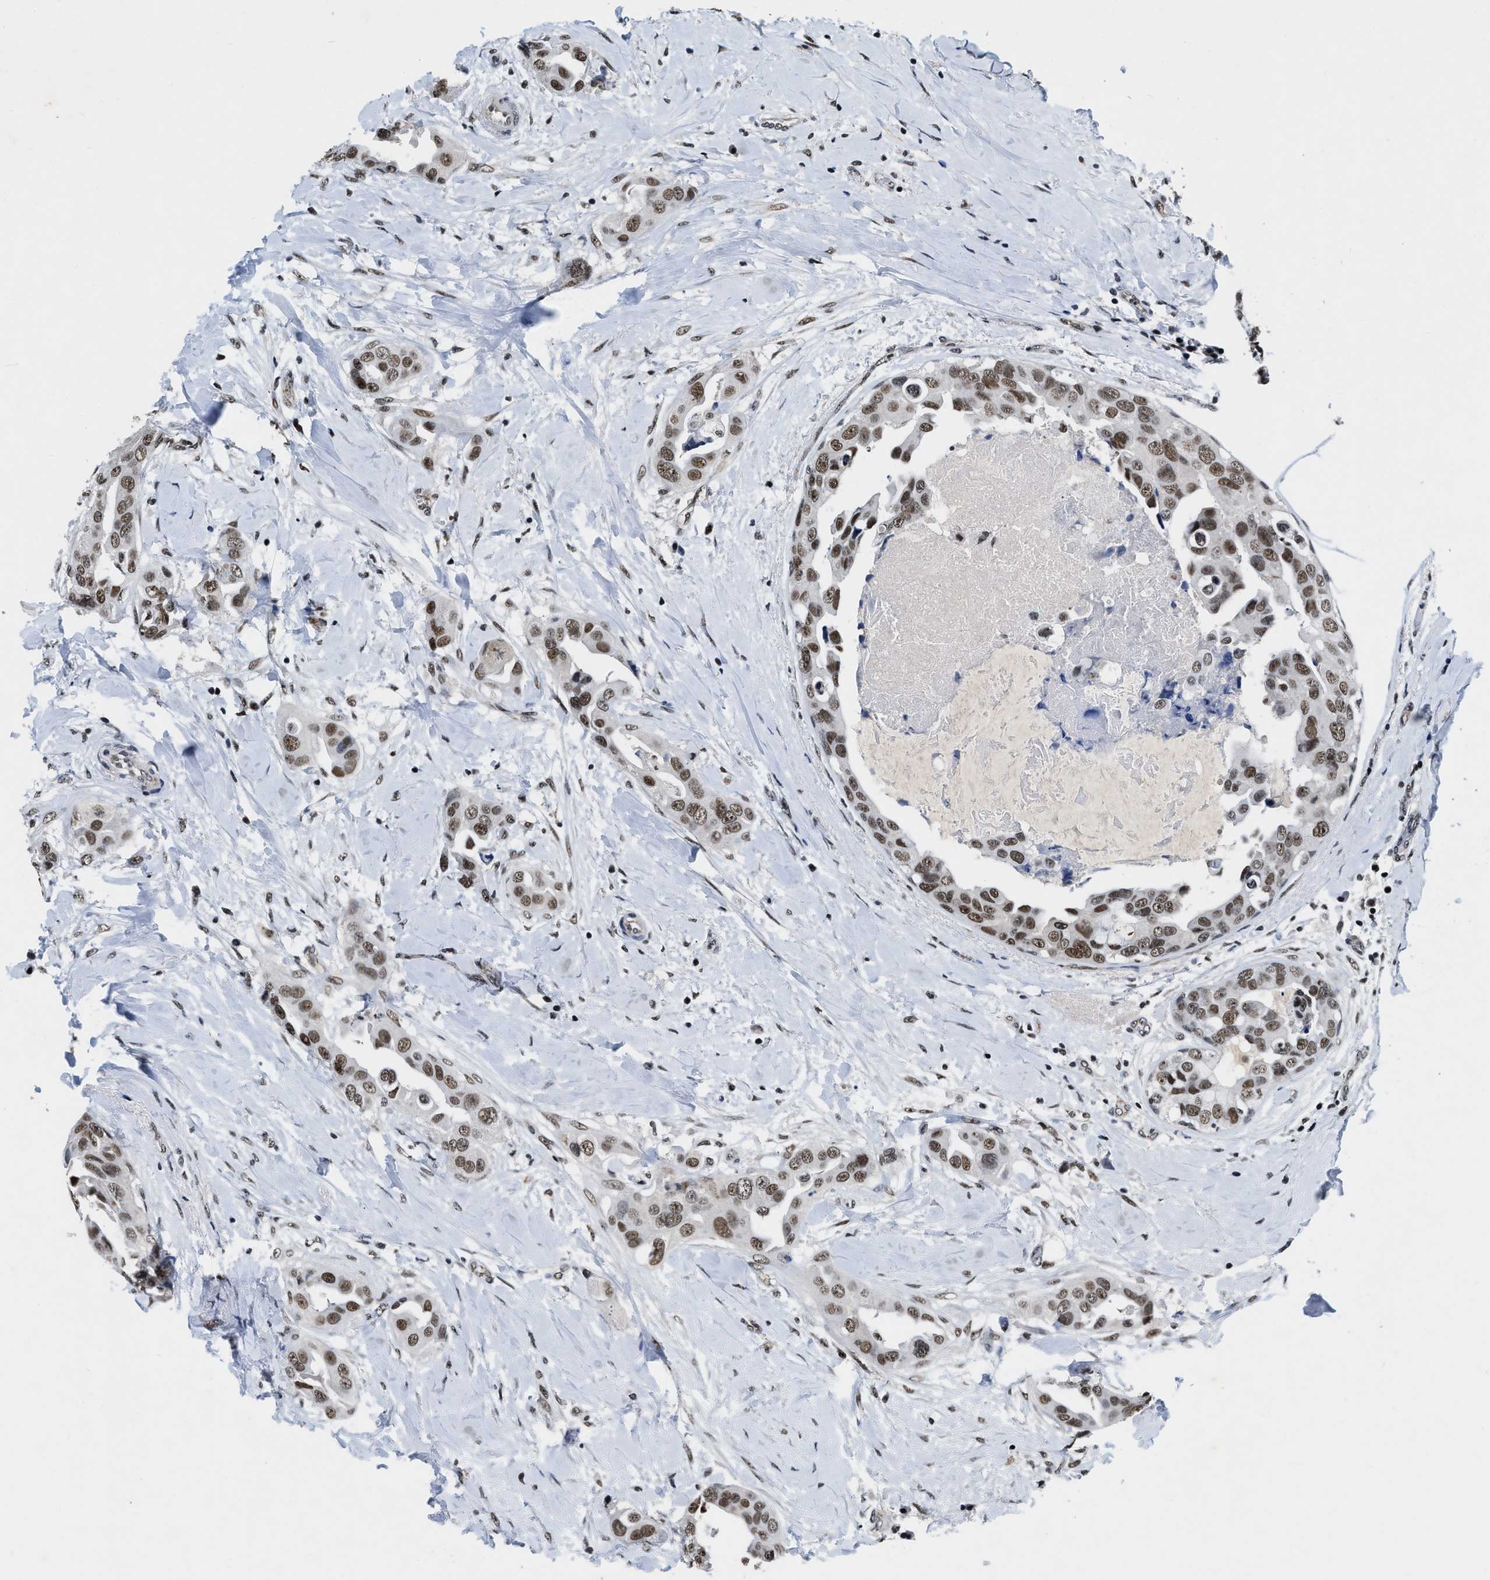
{"staining": {"intensity": "moderate", "quantity": ">75%", "location": "nuclear"}, "tissue": "breast cancer", "cell_type": "Tumor cells", "image_type": "cancer", "snomed": [{"axis": "morphology", "description": "Duct carcinoma"}, {"axis": "topography", "description": "Breast"}], "caption": "Breast cancer stained with a protein marker shows moderate staining in tumor cells.", "gene": "CCNE1", "patient": {"sex": "female", "age": 40}}